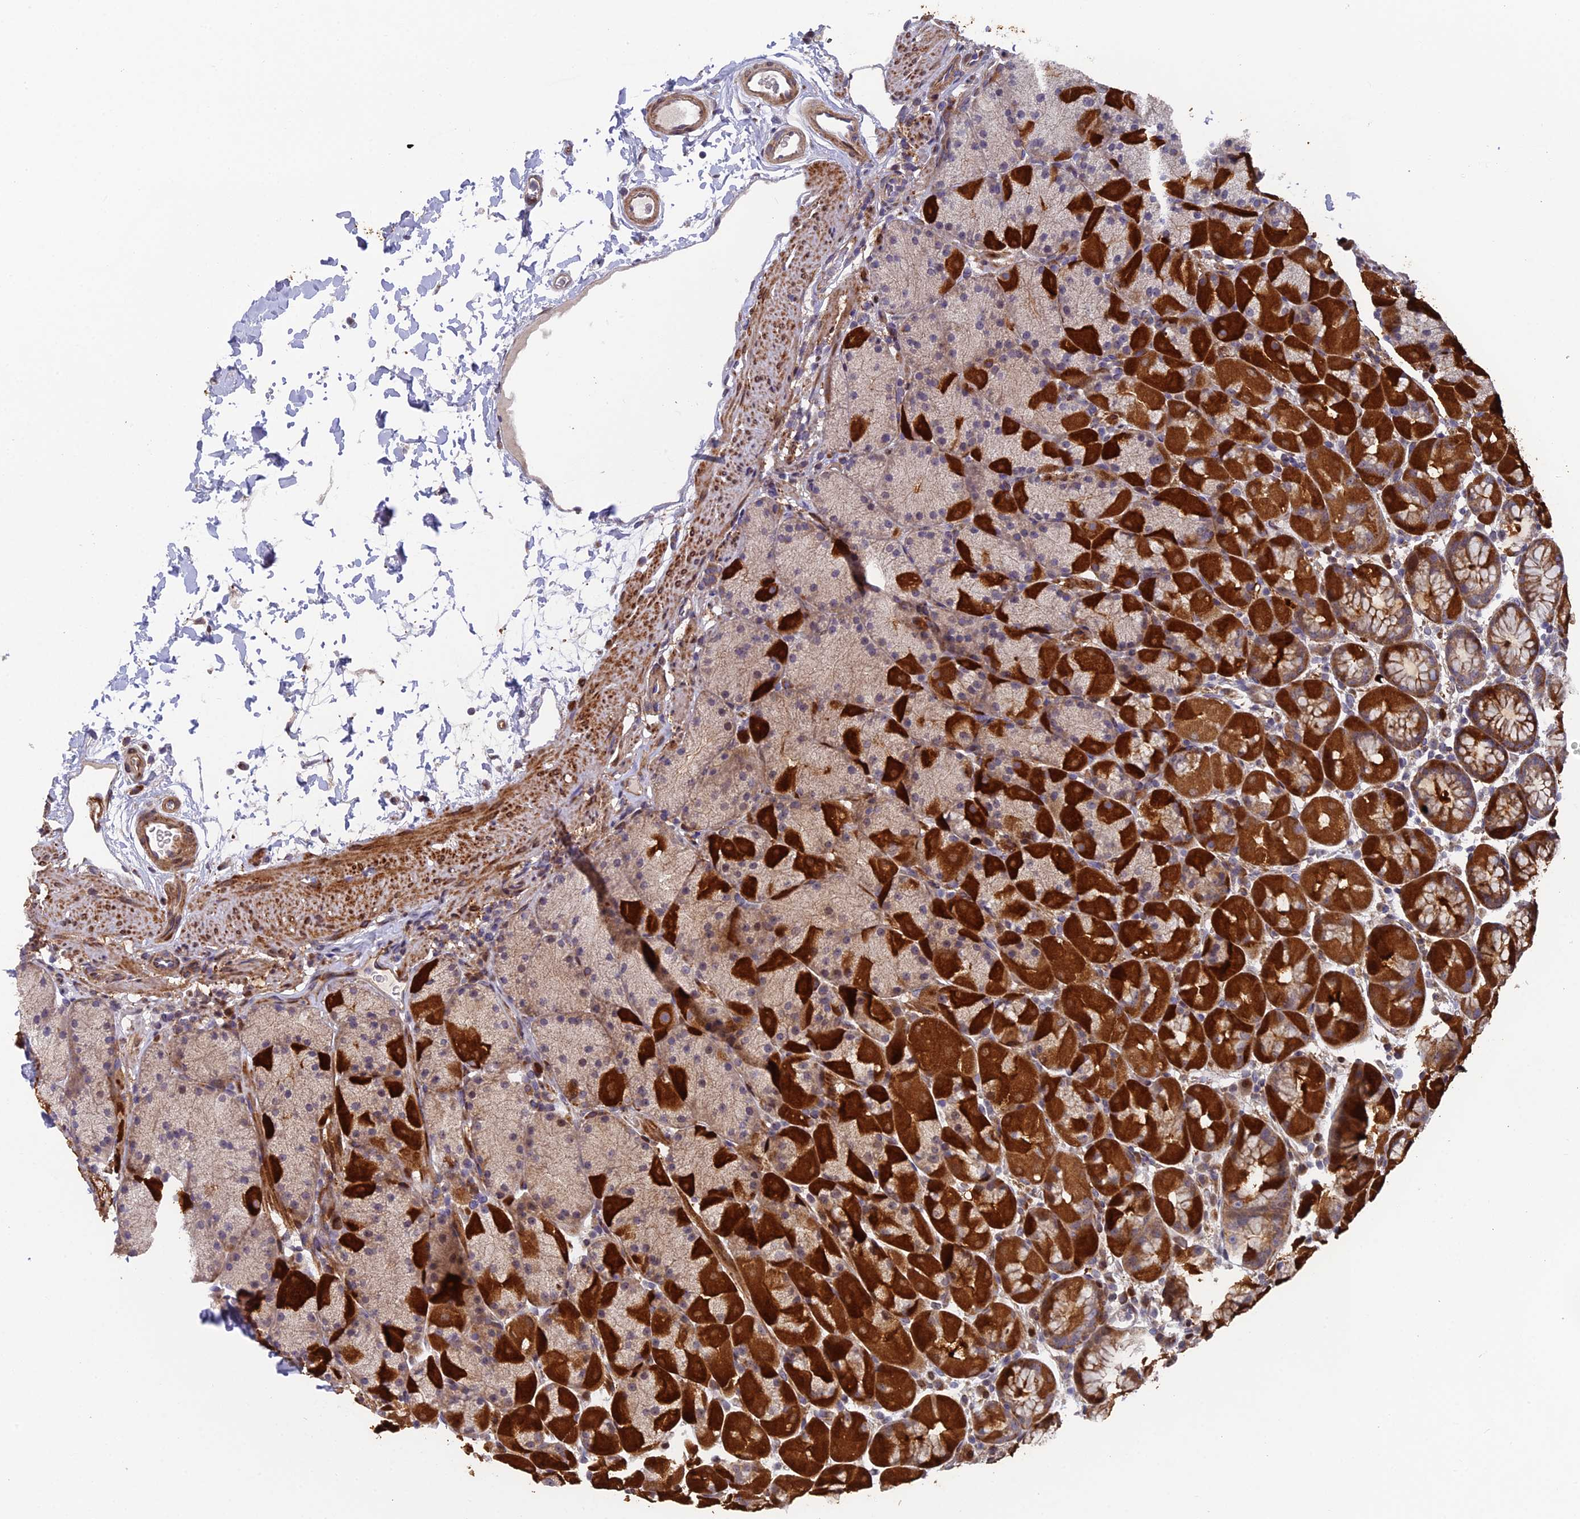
{"staining": {"intensity": "strong", "quantity": "25%-75%", "location": "cytoplasmic/membranous"}, "tissue": "stomach", "cell_type": "Glandular cells", "image_type": "normal", "snomed": [{"axis": "morphology", "description": "Normal tissue, NOS"}, {"axis": "topography", "description": "Stomach, upper"}, {"axis": "topography", "description": "Stomach, lower"}], "caption": "Brown immunohistochemical staining in benign human stomach shows strong cytoplasmic/membranous staining in approximately 25%-75% of glandular cells. (IHC, brightfield microscopy, high magnification).", "gene": "RAB28", "patient": {"sex": "male", "age": 67}}